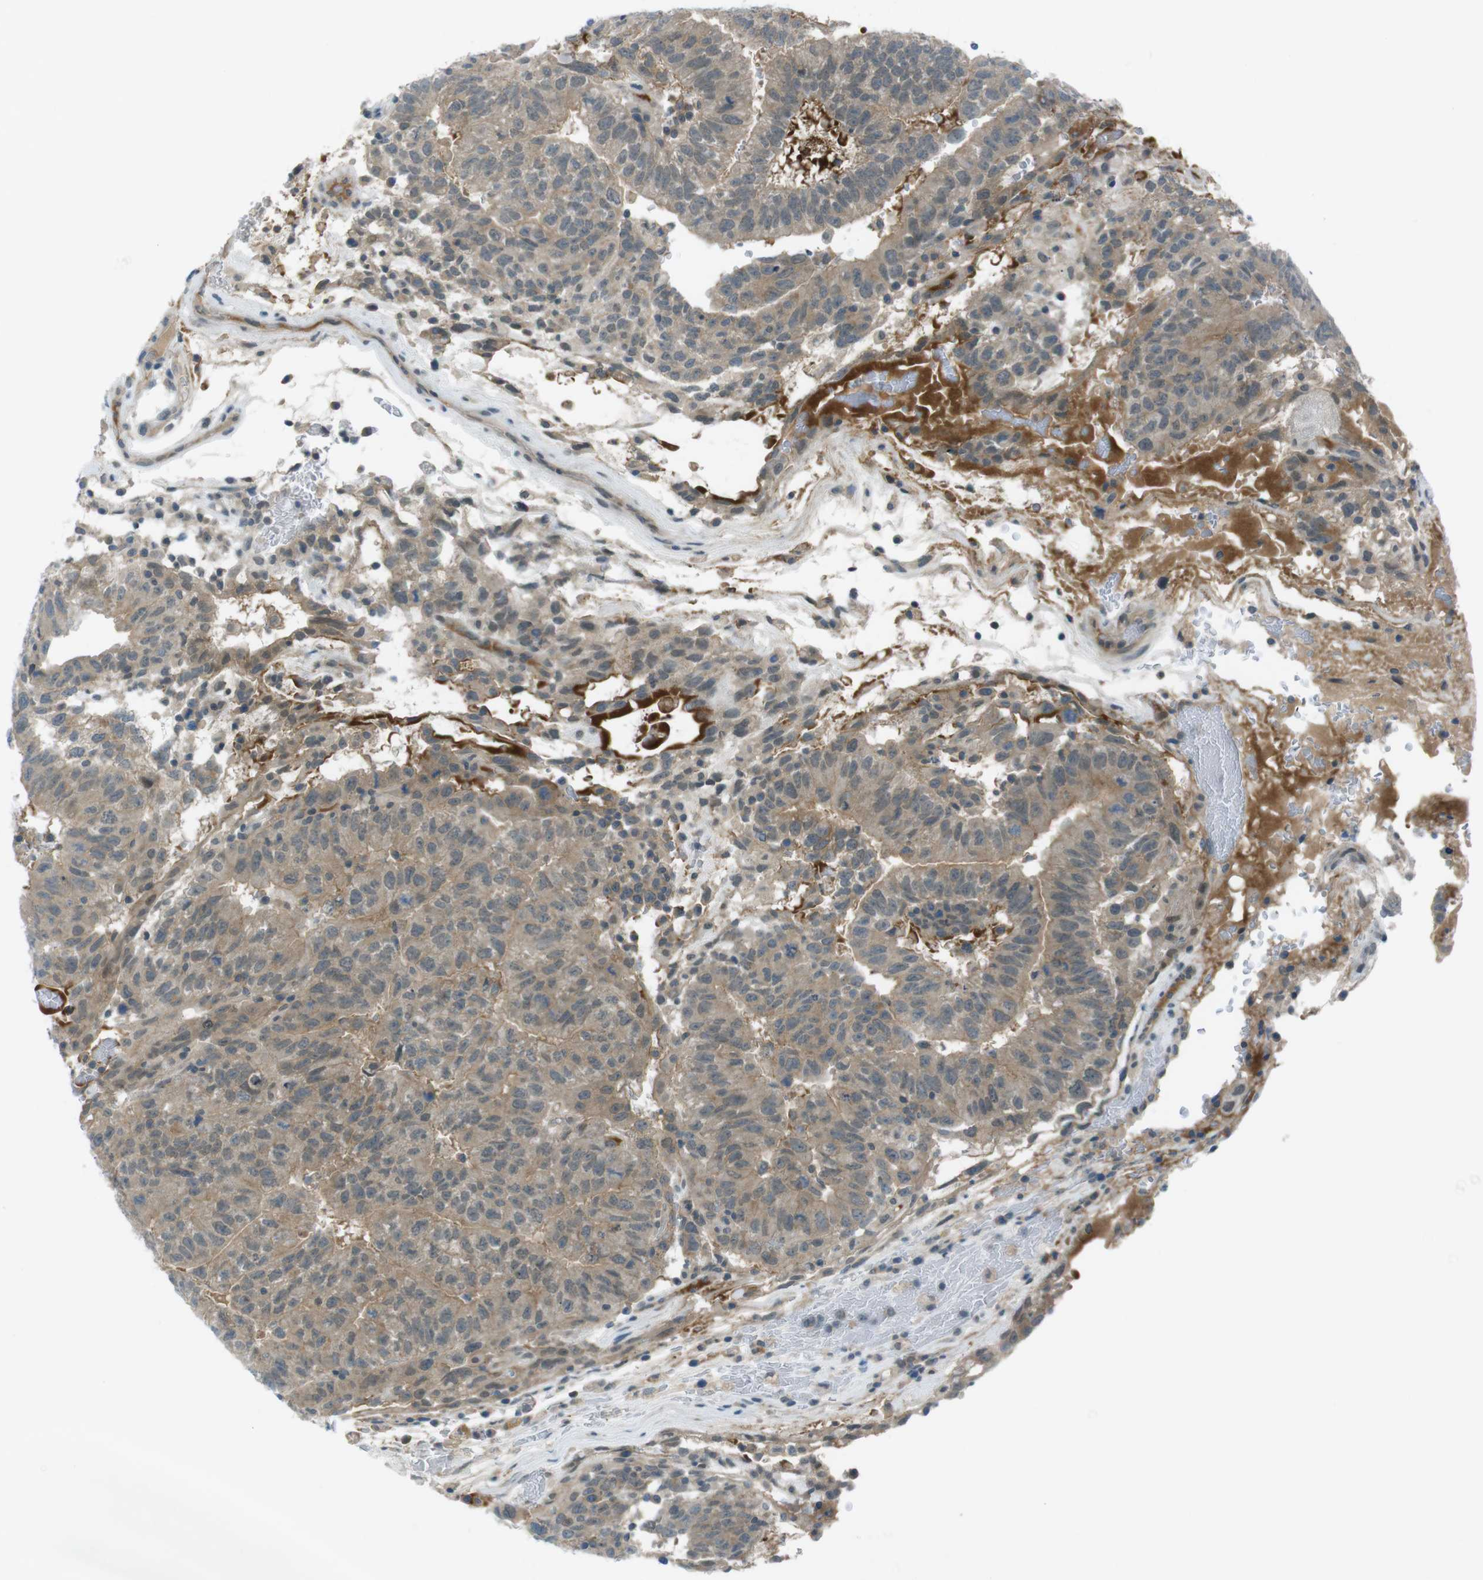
{"staining": {"intensity": "weak", "quantity": ">75%", "location": "cytoplasmic/membranous"}, "tissue": "testis cancer", "cell_type": "Tumor cells", "image_type": "cancer", "snomed": [{"axis": "morphology", "description": "Seminoma, NOS"}, {"axis": "morphology", "description": "Carcinoma, Embryonal, NOS"}, {"axis": "topography", "description": "Testis"}], "caption": "Protein staining of testis cancer tissue shows weak cytoplasmic/membranous positivity in about >75% of tumor cells.", "gene": "ZDHHC20", "patient": {"sex": "male", "age": 52}}